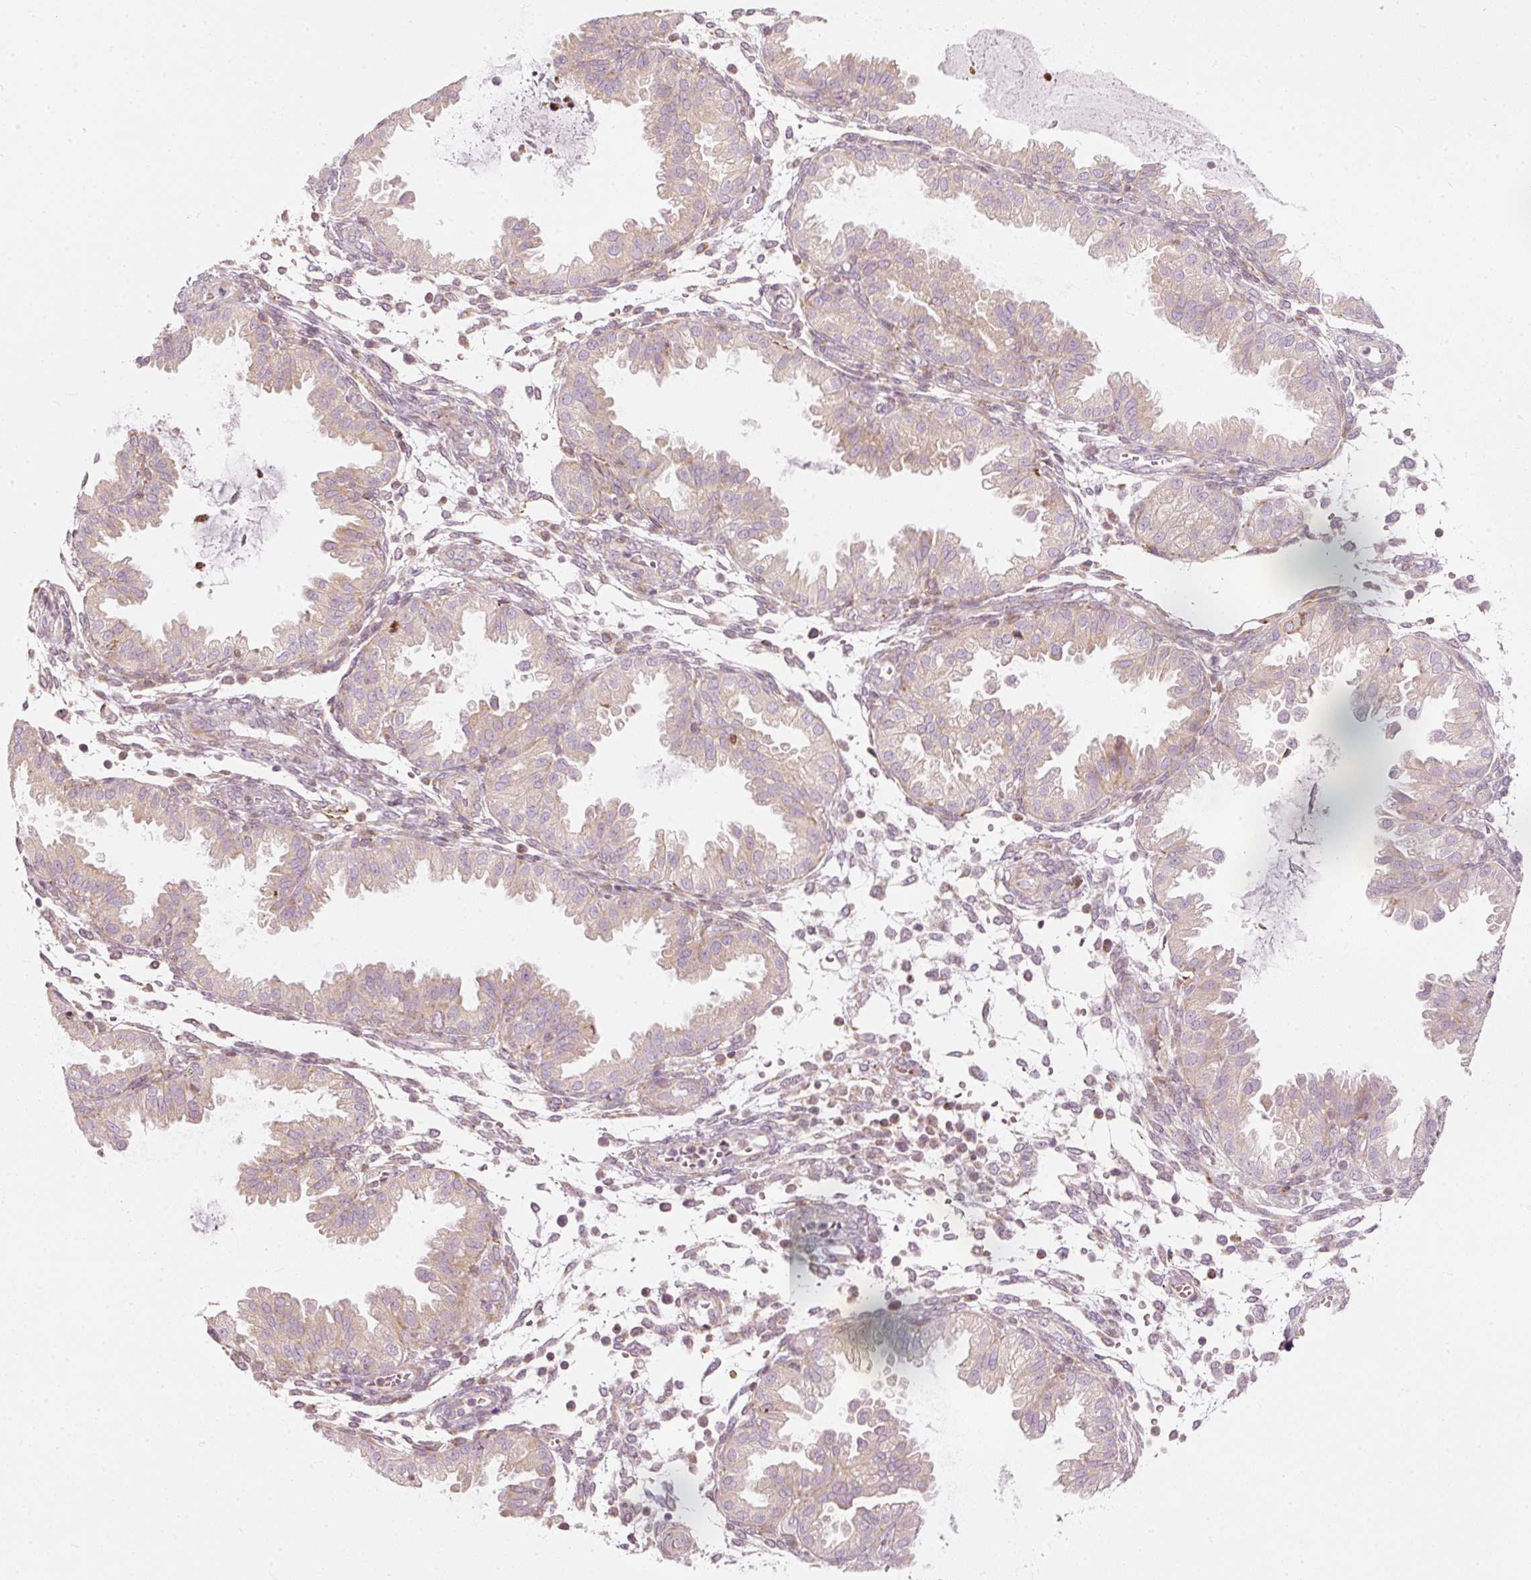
{"staining": {"intensity": "moderate", "quantity": "25%-75%", "location": "cytoplasmic/membranous"}, "tissue": "endometrium", "cell_type": "Cells in endometrial stroma", "image_type": "normal", "snomed": [{"axis": "morphology", "description": "Normal tissue, NOS"}, {"axis": "topography", "description": "Endometrium"}], "caption": "Moderate cytoplasmic/membranous positivity is present in approximately 25%-75% of cells in endometrial stroma in normal endometrium.", "gene": "SNAPC5", "patient": {"sex": "female", "age": 33}}